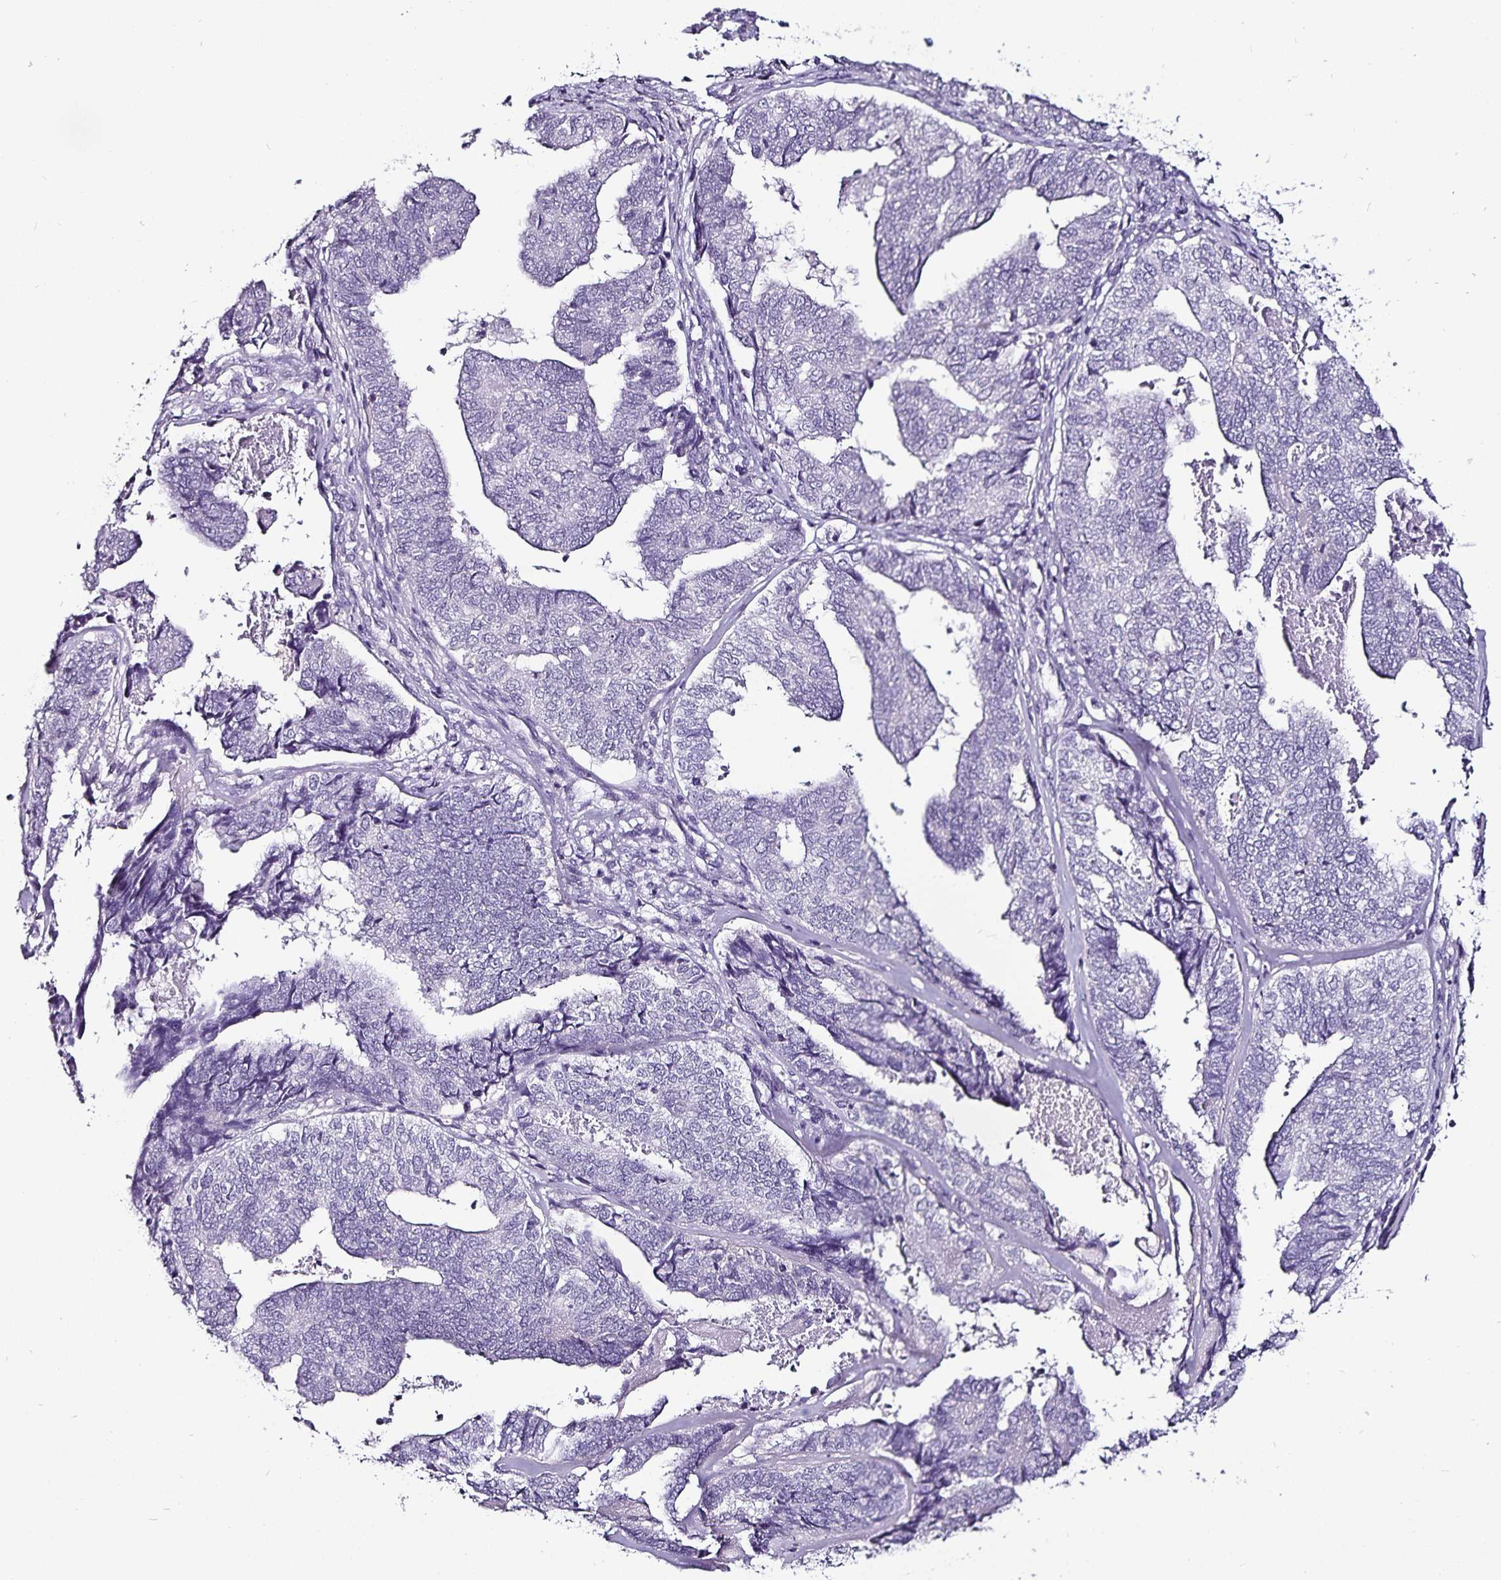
{"staining": {"intensity": "negative", "quantity": "none", "location": "none"}, "tissue": "endometrial cancer", "cell_type": "Tumor cells", "image_type": "cancer", "snomed": [{"axis": "morphology", "description": "Adenocarcinoma, NOS"}, {"axis": "topography", "description": "Endometrium"}], "caption": "A photomicrograph of endometrial cancer (adenocarcinoma) stained for a protein exhibits no brown staining in tumor cells.", "gene": "CA12", "patient": {"sex": "female", "age": 73}}